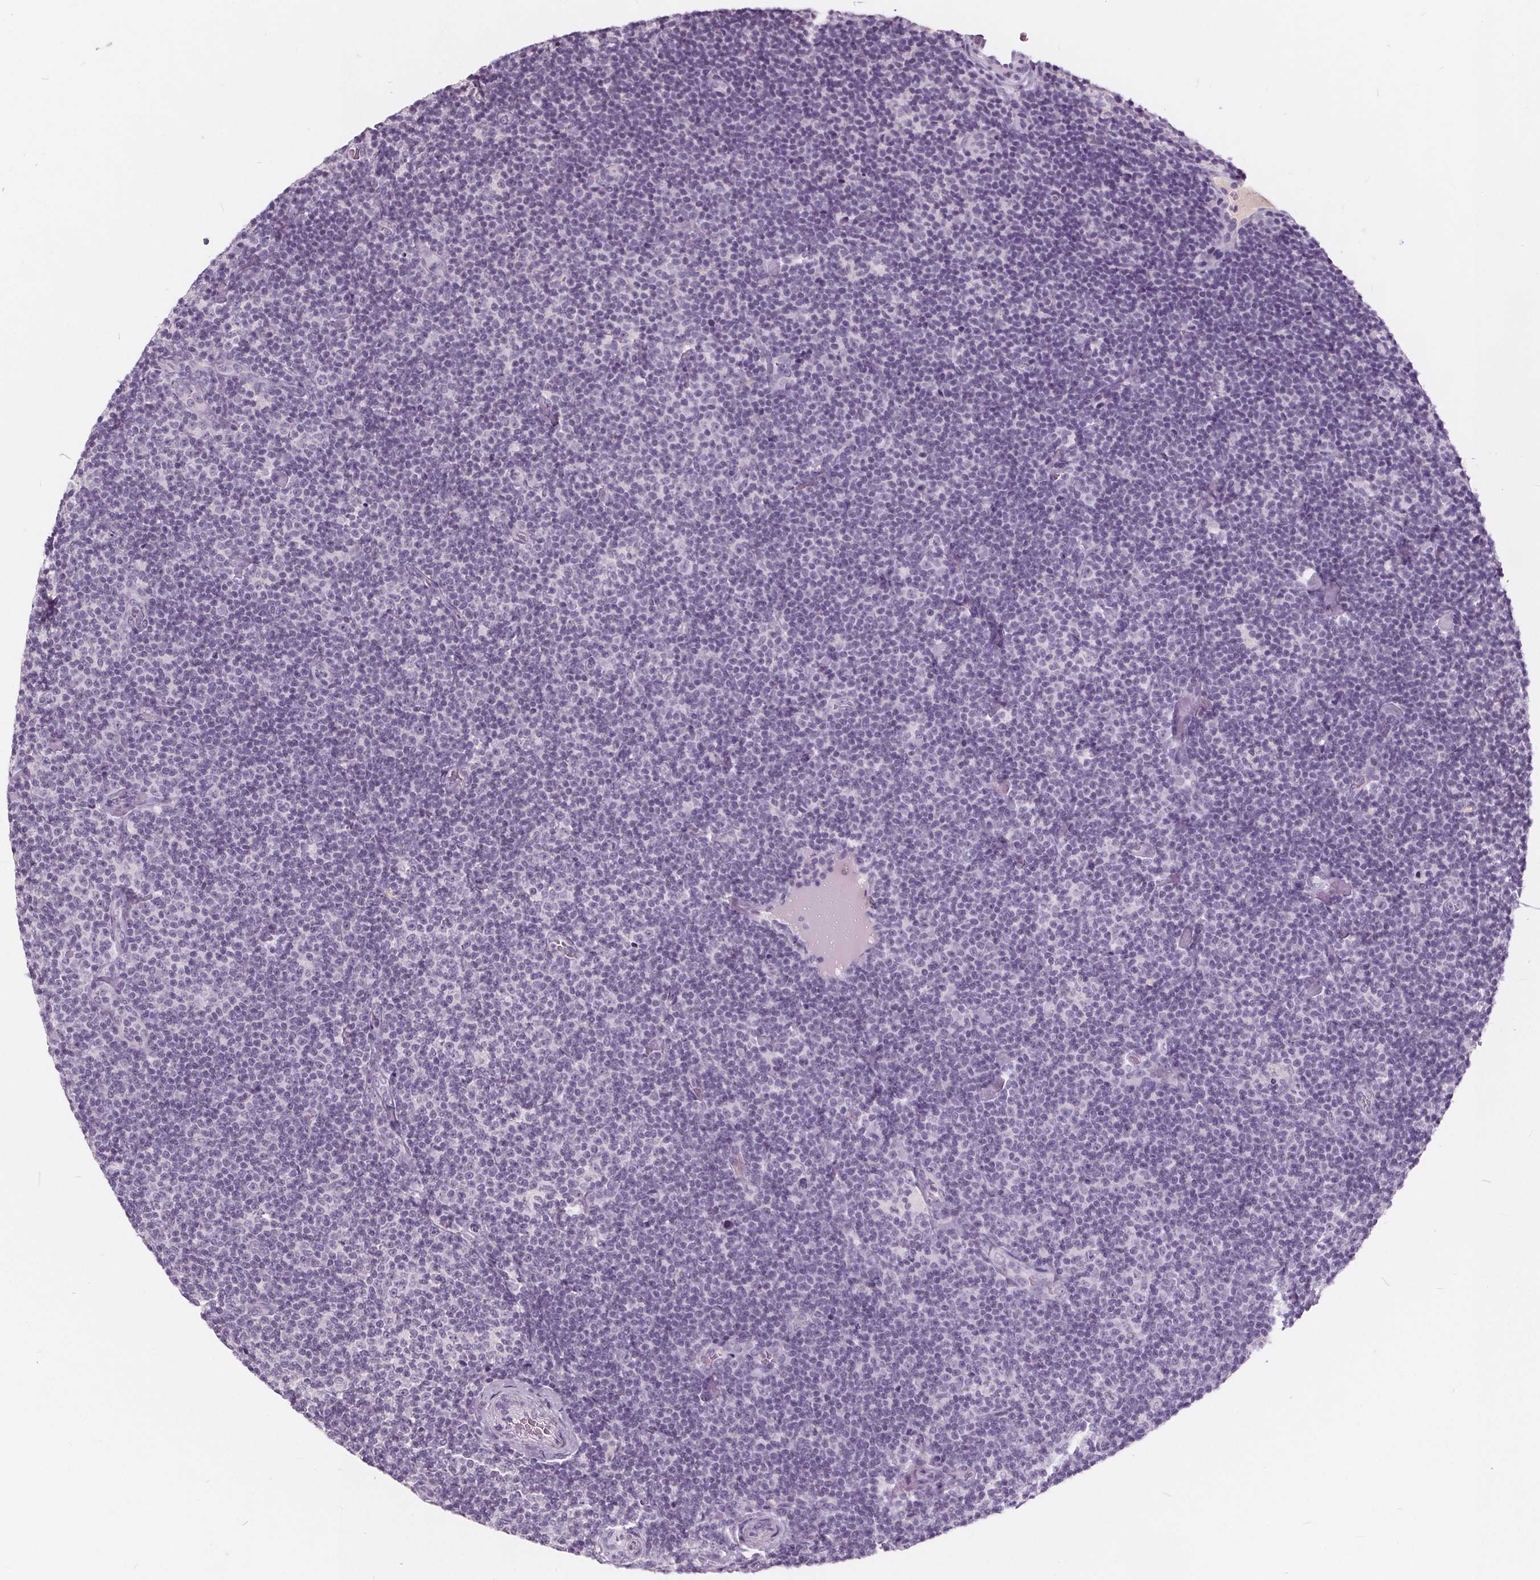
{"staining": {"intensity": "negative", "quantity": "none", "location": "none"}, "tissue": "lymphoma", "cell_type": "Tumor cells", "image_type": "cancer", "snomed": [{"axis": "morphology", "description": "Malignant lymphoma, non-Hodgkin's type, Low grade"}, {"axis": "topography", "description": "Lymph node"}], "caption": "A high-resolution histopathology image shows immunohistochemistry staining of lymphoma, which exhibits no significant positivity in tumor cells.", "gene": "PLA2G2E", "patient": {"sex": "male", "age": 81}}